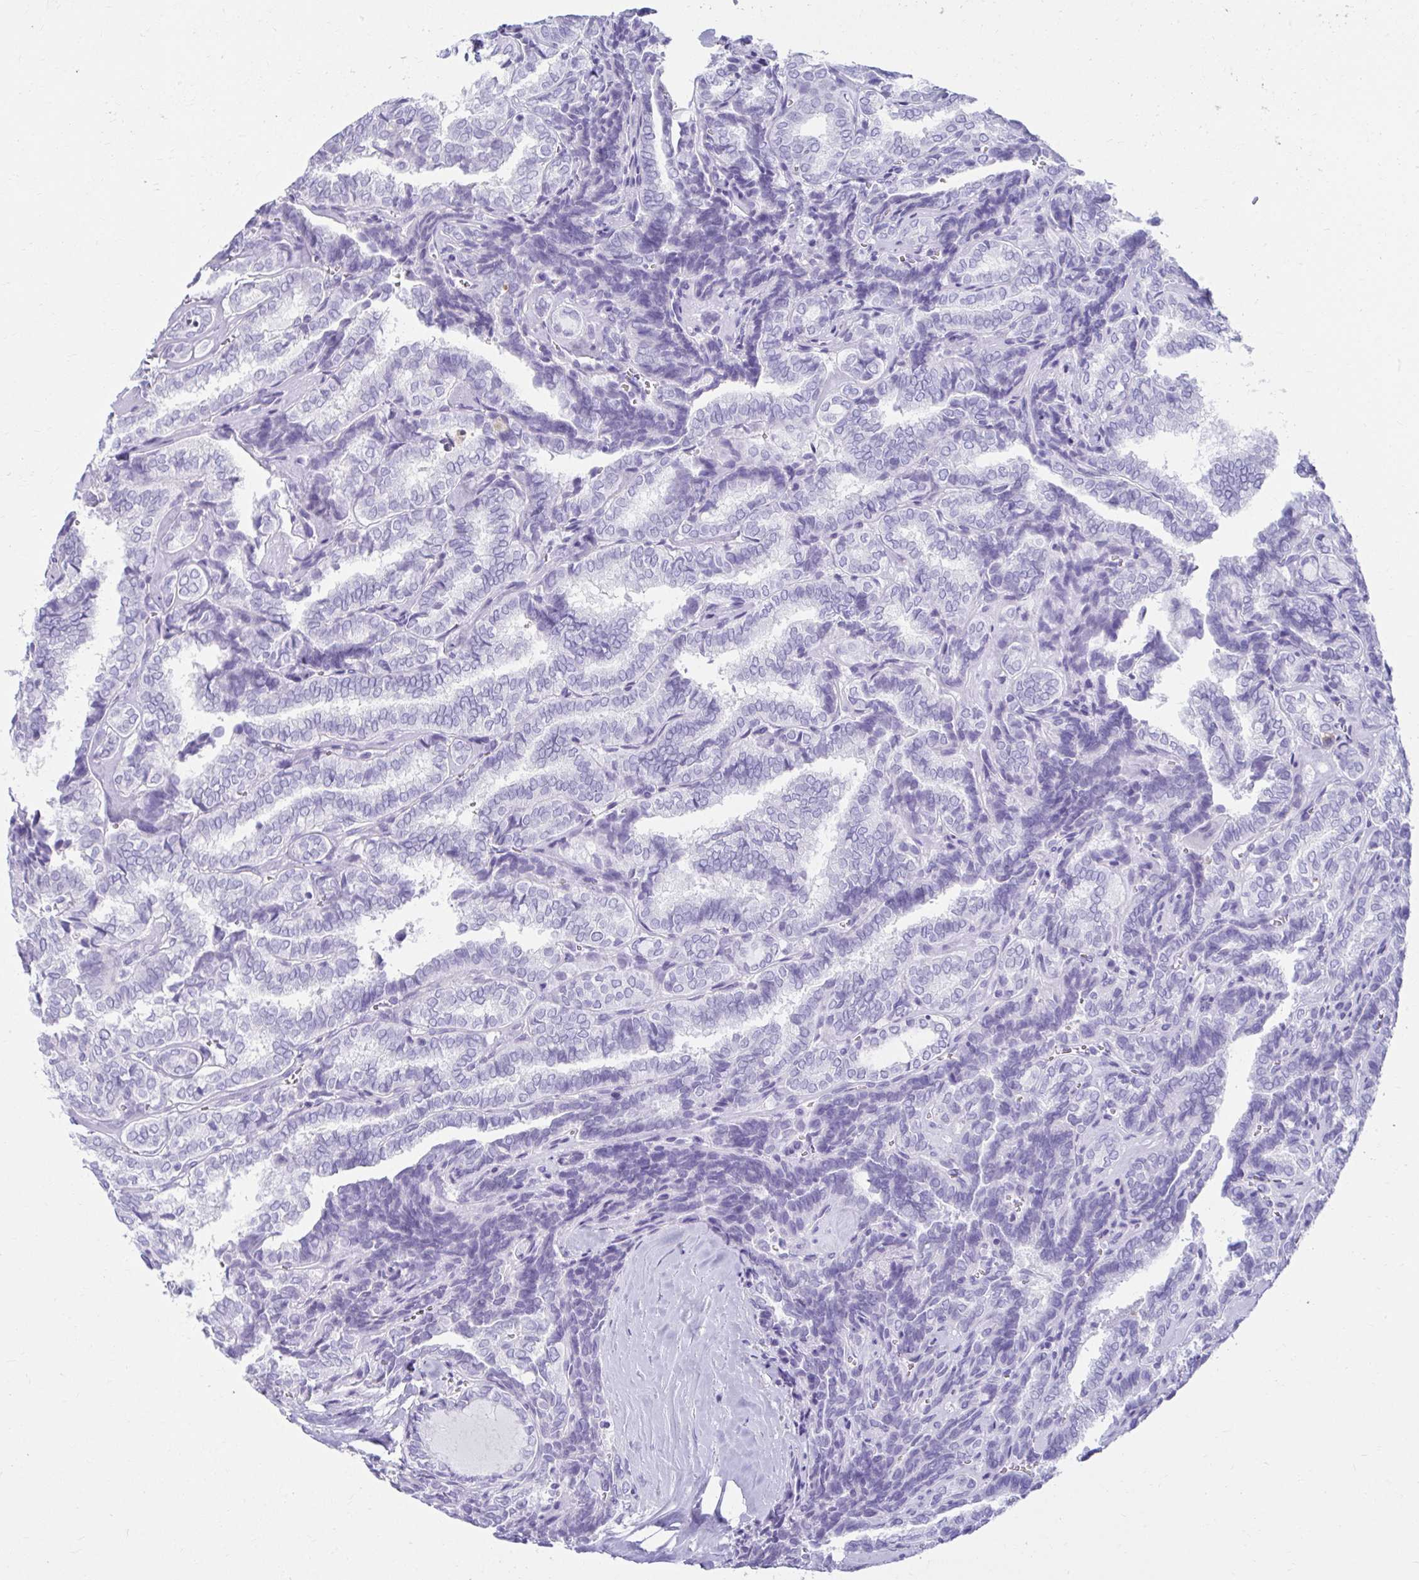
{"staining": {"intensity": "negative", "quantity": "none", "location": "none"}, "tissue": "thyroid cancer", "cell_type": "Tumor cells", "image_type": "cancer", "snomed": [{"axis": "morphology", "description": "Papillary adenocarcinoma, NOS"}, {"axis": "topography", "description": "Thyroid gland"}], "caption": "Human thyroid cancer stained for a protein using IHC demonstrates no staining in tumor cells.", "gene": "ATP4B", "patient": {"sex": "female", "age": 30}}